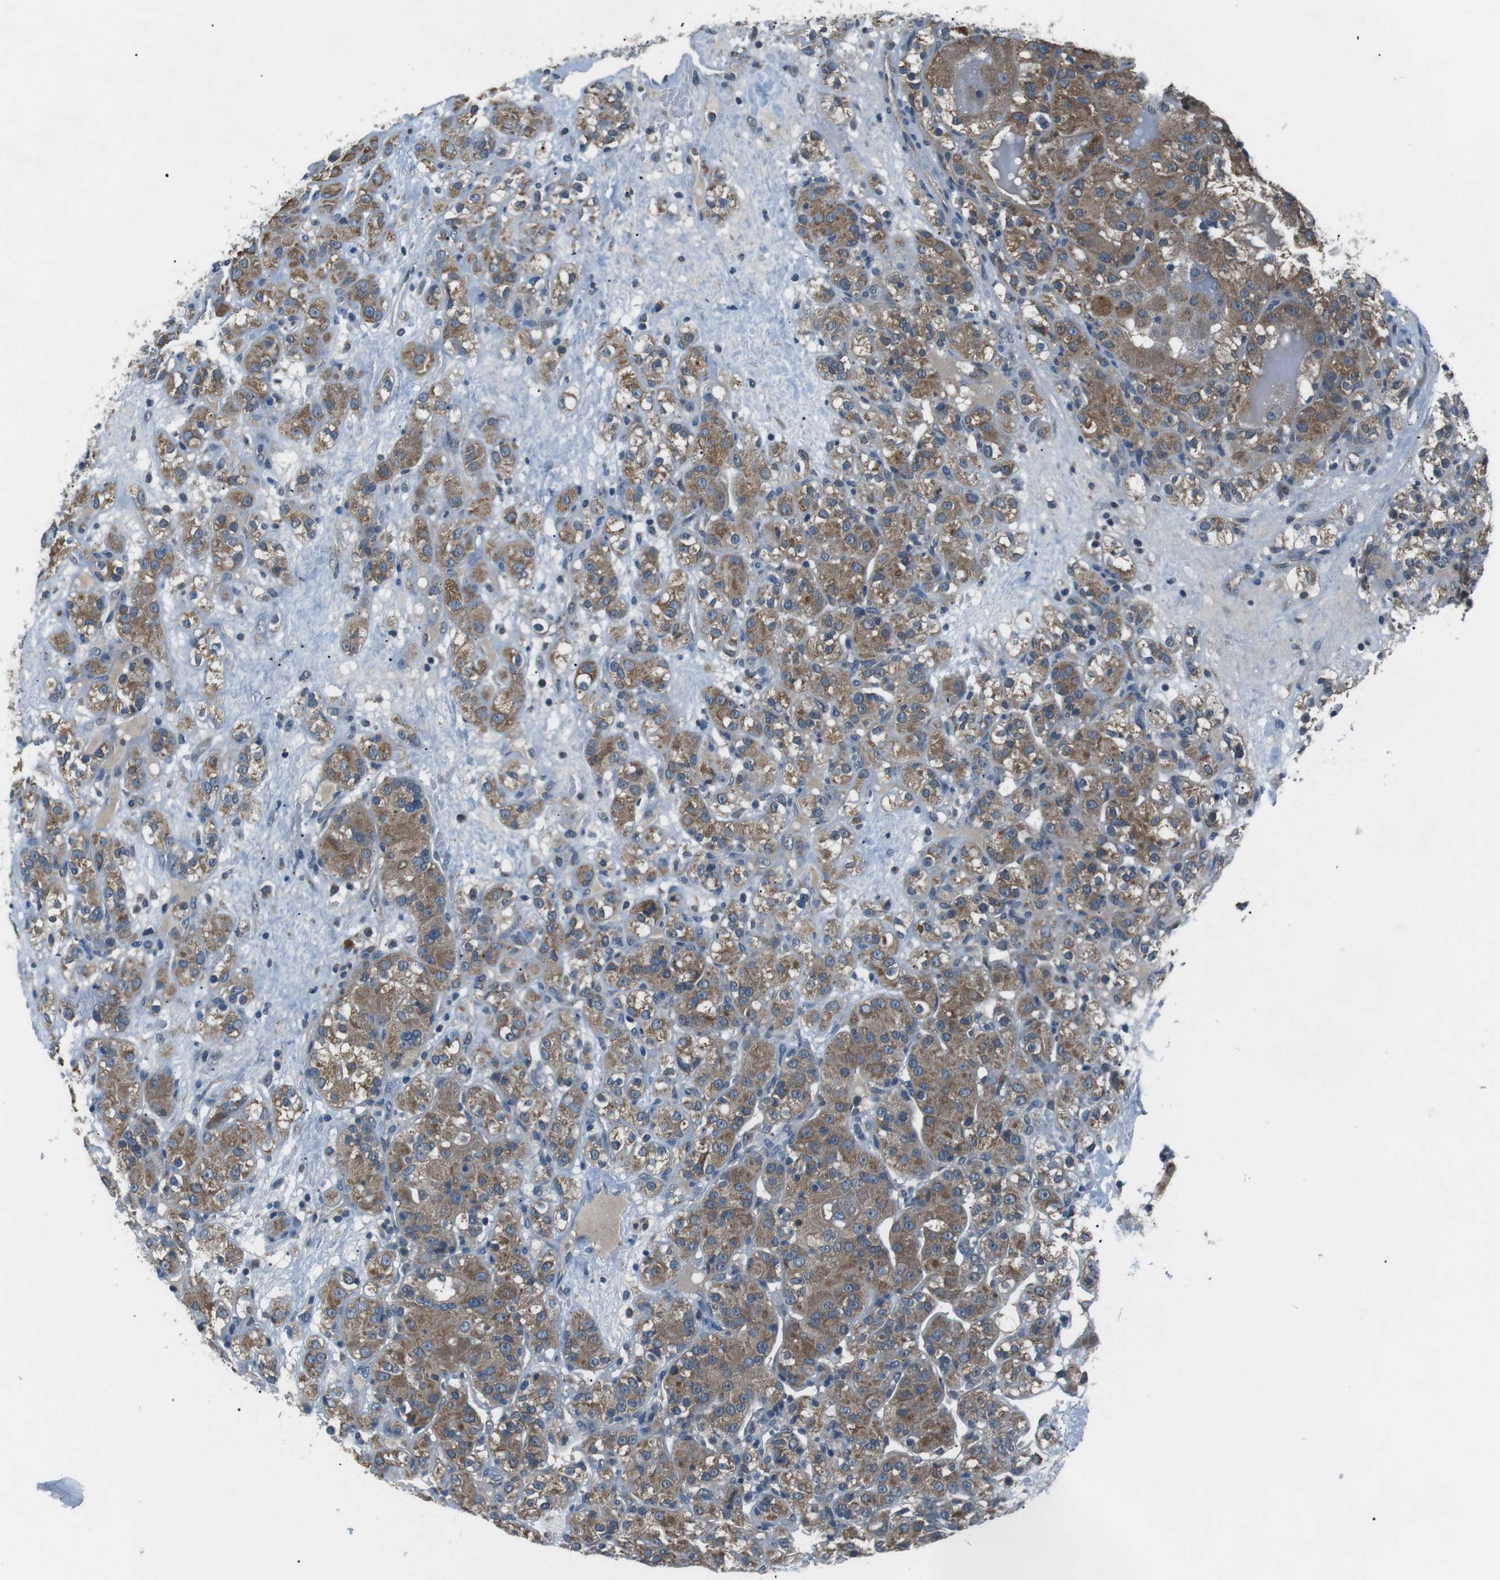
{"staining": {"intensity": "moderate", "quantity": ">75%", "location": "cytoplasmic/membranous"}, "tissue": "renal cancer", "cell_type": "Tumor cells", "image_type": "cancer", "snomed": [{"axis": "morphology", "description": "Normal tissue, NOS"}, {"axis": "morphology", "description": "Adenocarcinoma, NOS"}, {"axis": "topography", "description": "Kidney"}], "caption": "DAB immunohistochemical staining of human renal cancer demonstrates moderate cytoplasmic/membranous protein positivity in approximately >75% of tumor cells.", "gene": "FAM3B", "patient": {"sex": "male", "age": 61}}